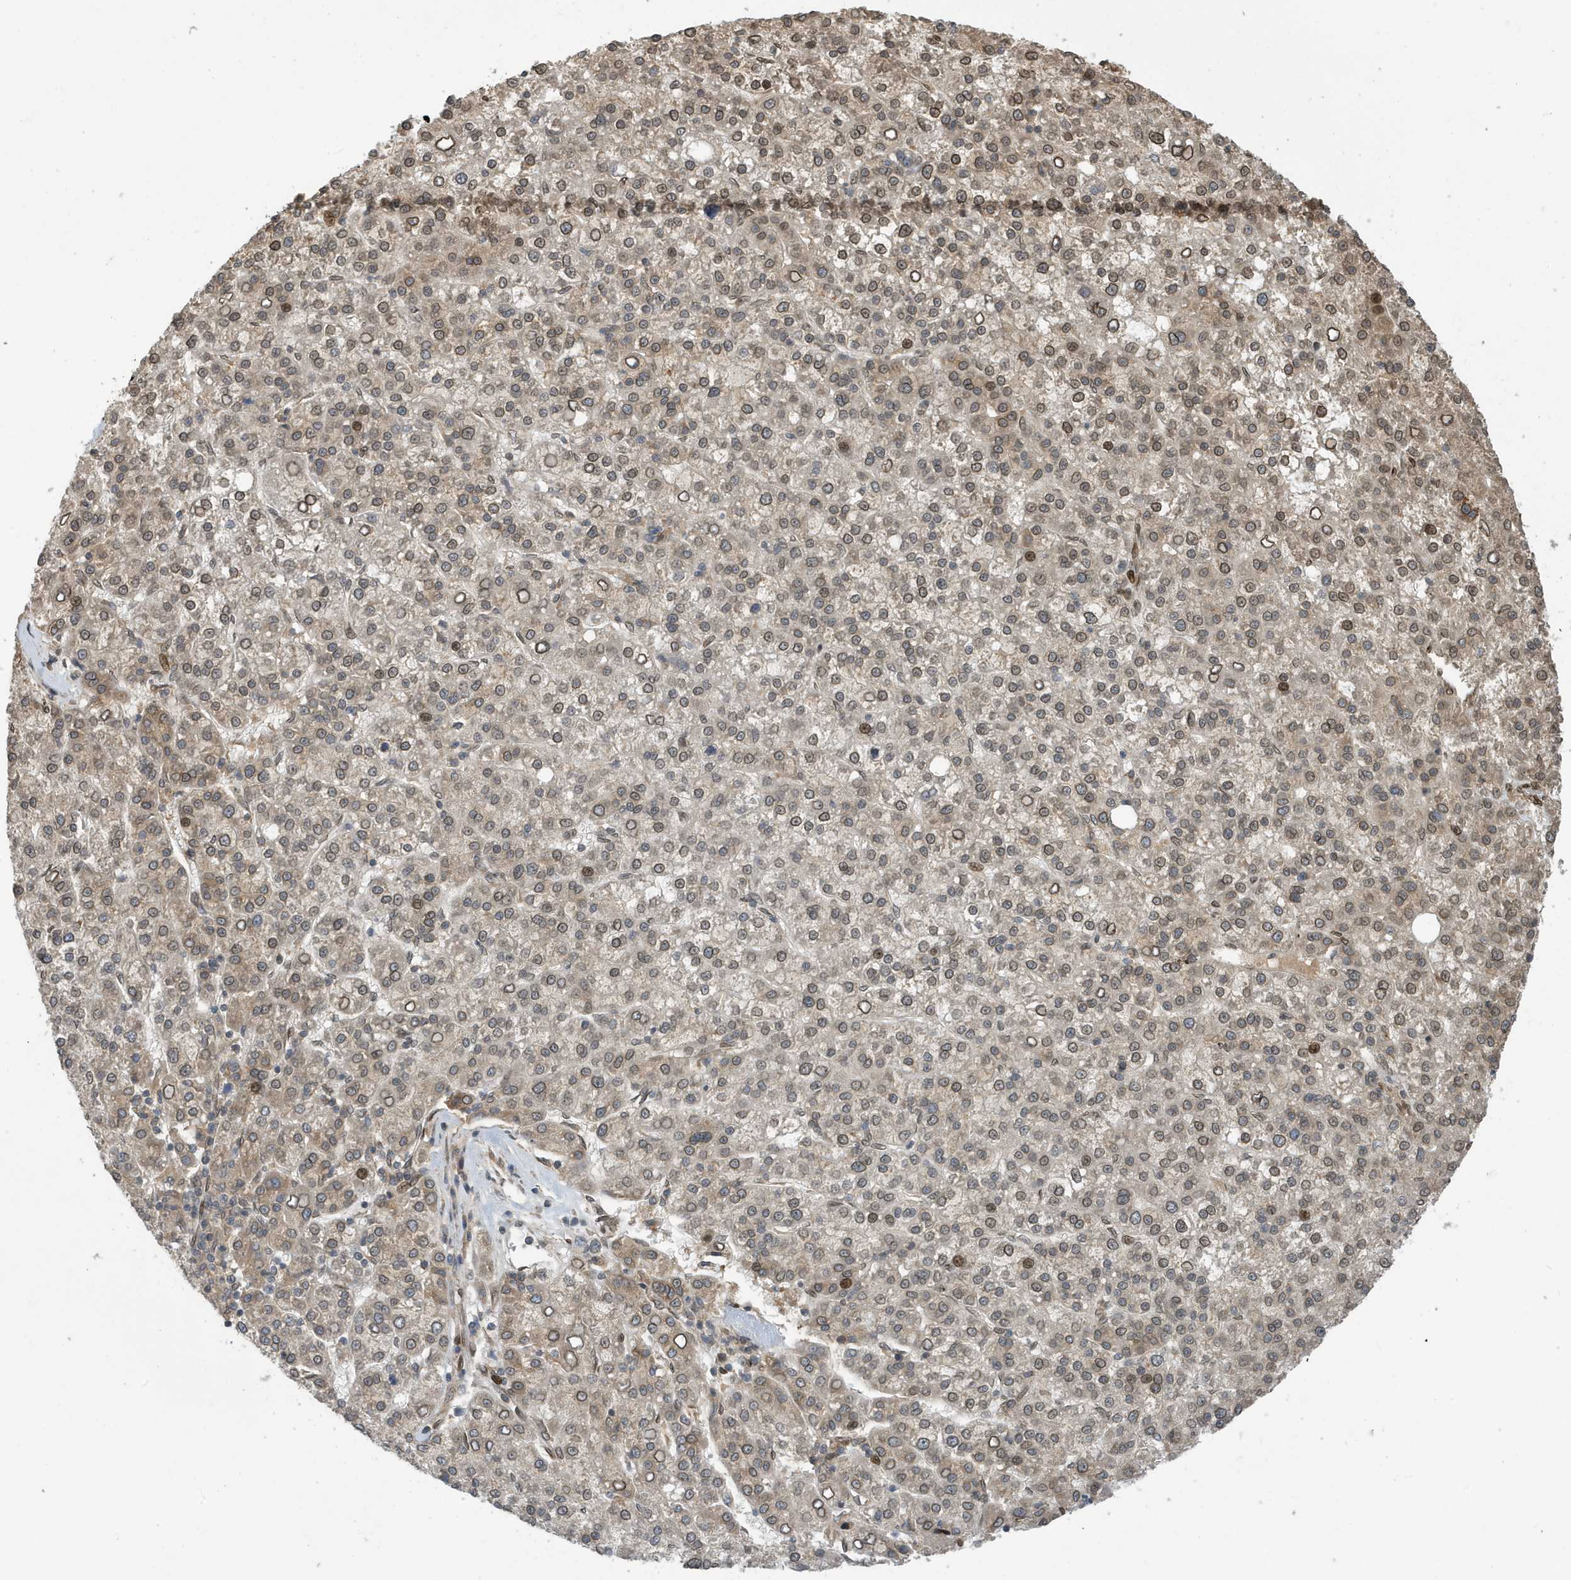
{"staining": {"intensity": "moderate", "quantity": "25%-75%", "location": "cytoplasmic/membranous,nuclear"}, "tissue": "liver cancer", "cell_type": "Tumor cells", "image_type": "cancer", "snomed": [{"axis": "morphology", "description": "Carcinoma, Hepatocellular, NOS"}, {"axis": "topography", "description": "Liver"}], "caption": "The photomicrograph exhibits immunohistochemical staining of liver hepatocellular carcinoma. There is moderate cytoplasmic/membranous and nuclear expression is present in about 25%-75% of tumor cells. Nuclei are stained in blue.", "gene": "DUSP18", "patient": {"sex": "female", "age": 58}}